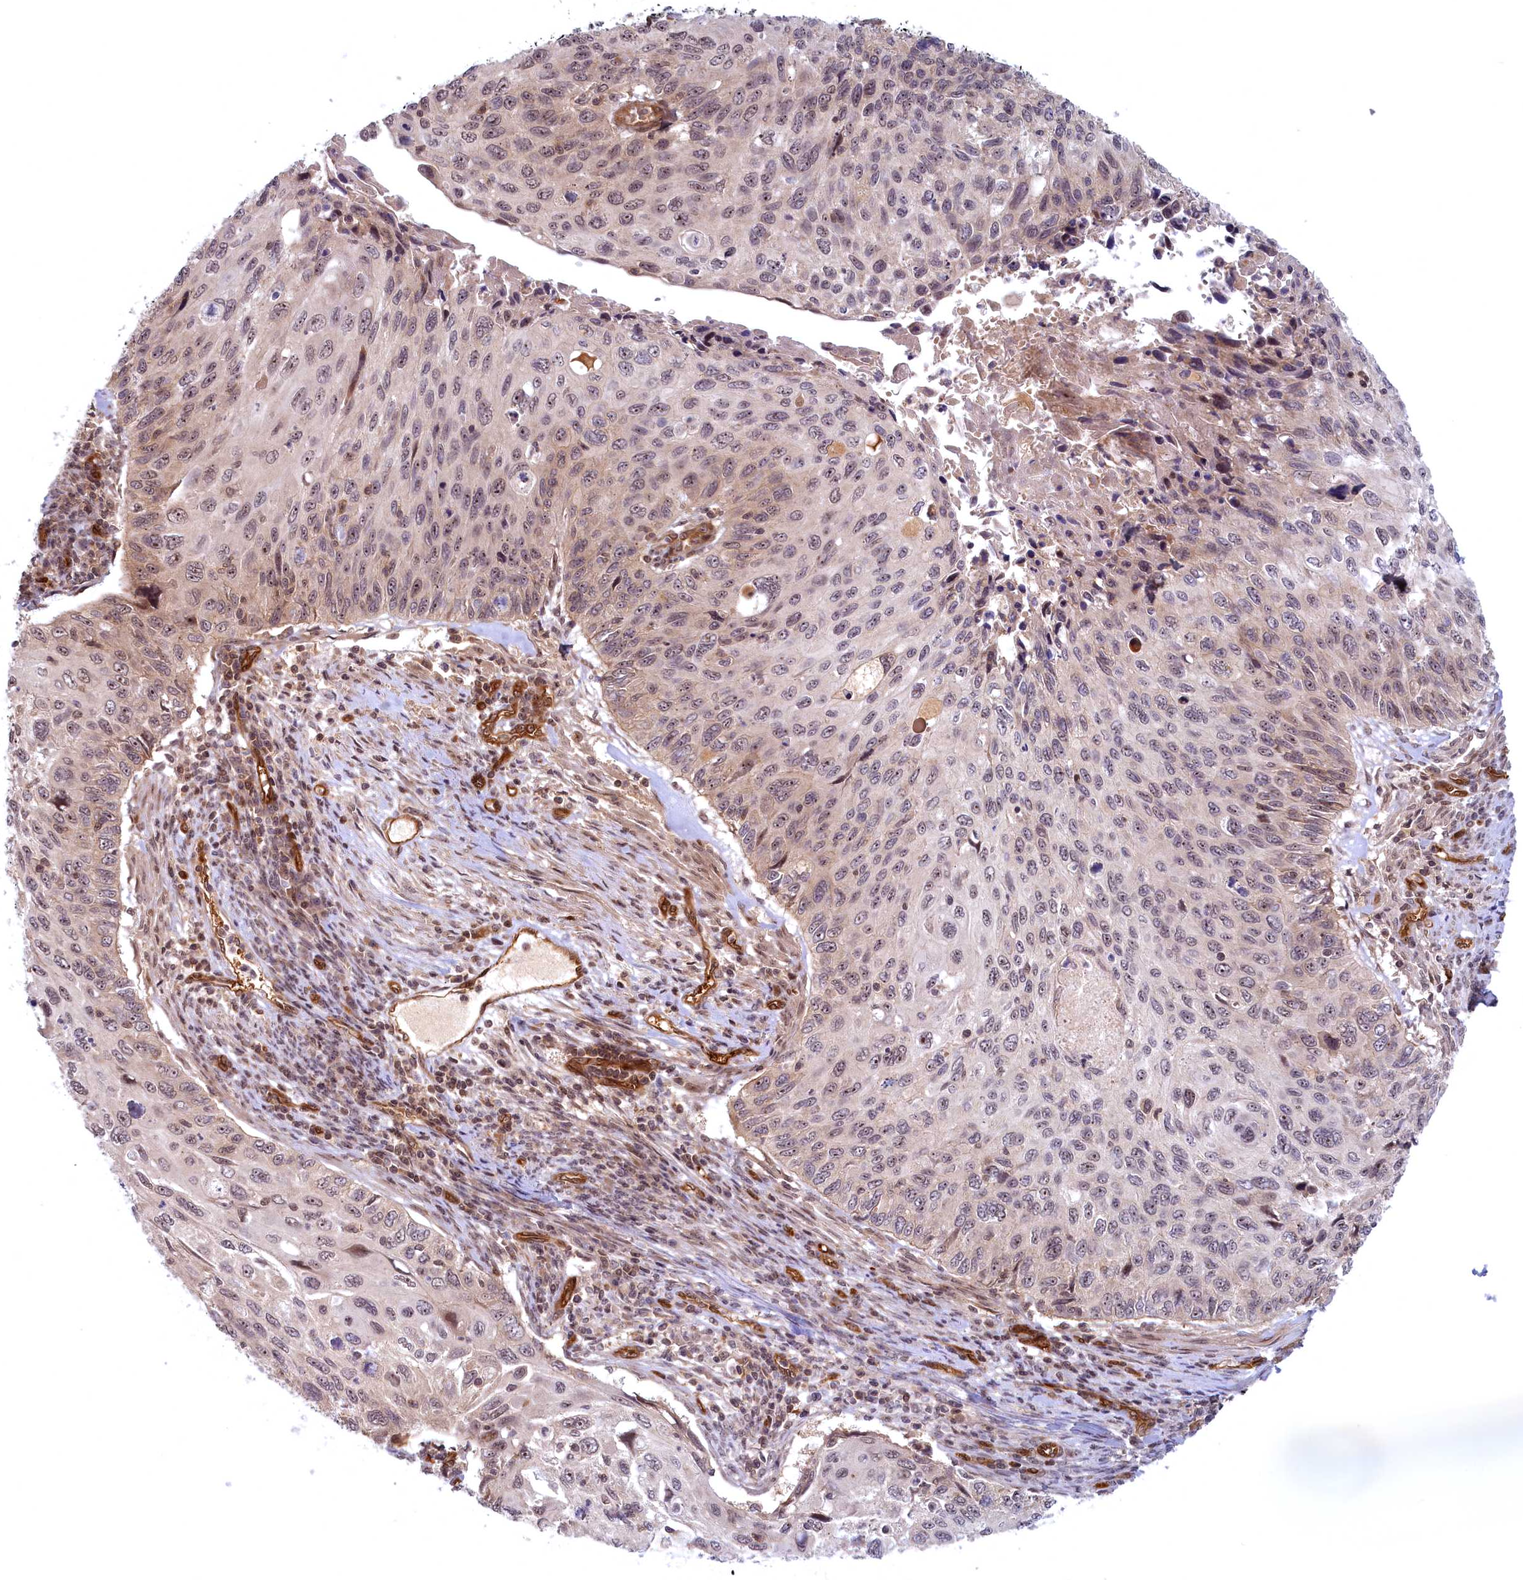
{"staining": {"intensity": "weak", "quantity": "25%-75%", "location": "nuclear"}, "tissue": "cervical cancer", "cell_type": "Tumor cells", "image_type": "cancer", "snomed": [{"axis": "morphology", "description": "Squamous cell carcinoma, NOS"}, {"axis": "topography", "description": "Cervix"}], "caption": "IHC (DAB (3,3'-diaminobenzidine)) staining of human cervical cancer reveals weak nuclear protein positivity in about 25%-75% of tumor cells. The protein is stained brown, and the nuclei are stained in blue (DAB IHC with brightfield microscopy, high magnification).", "gene": "SNRK", "patient": {"sex": "female", "age": 70}}